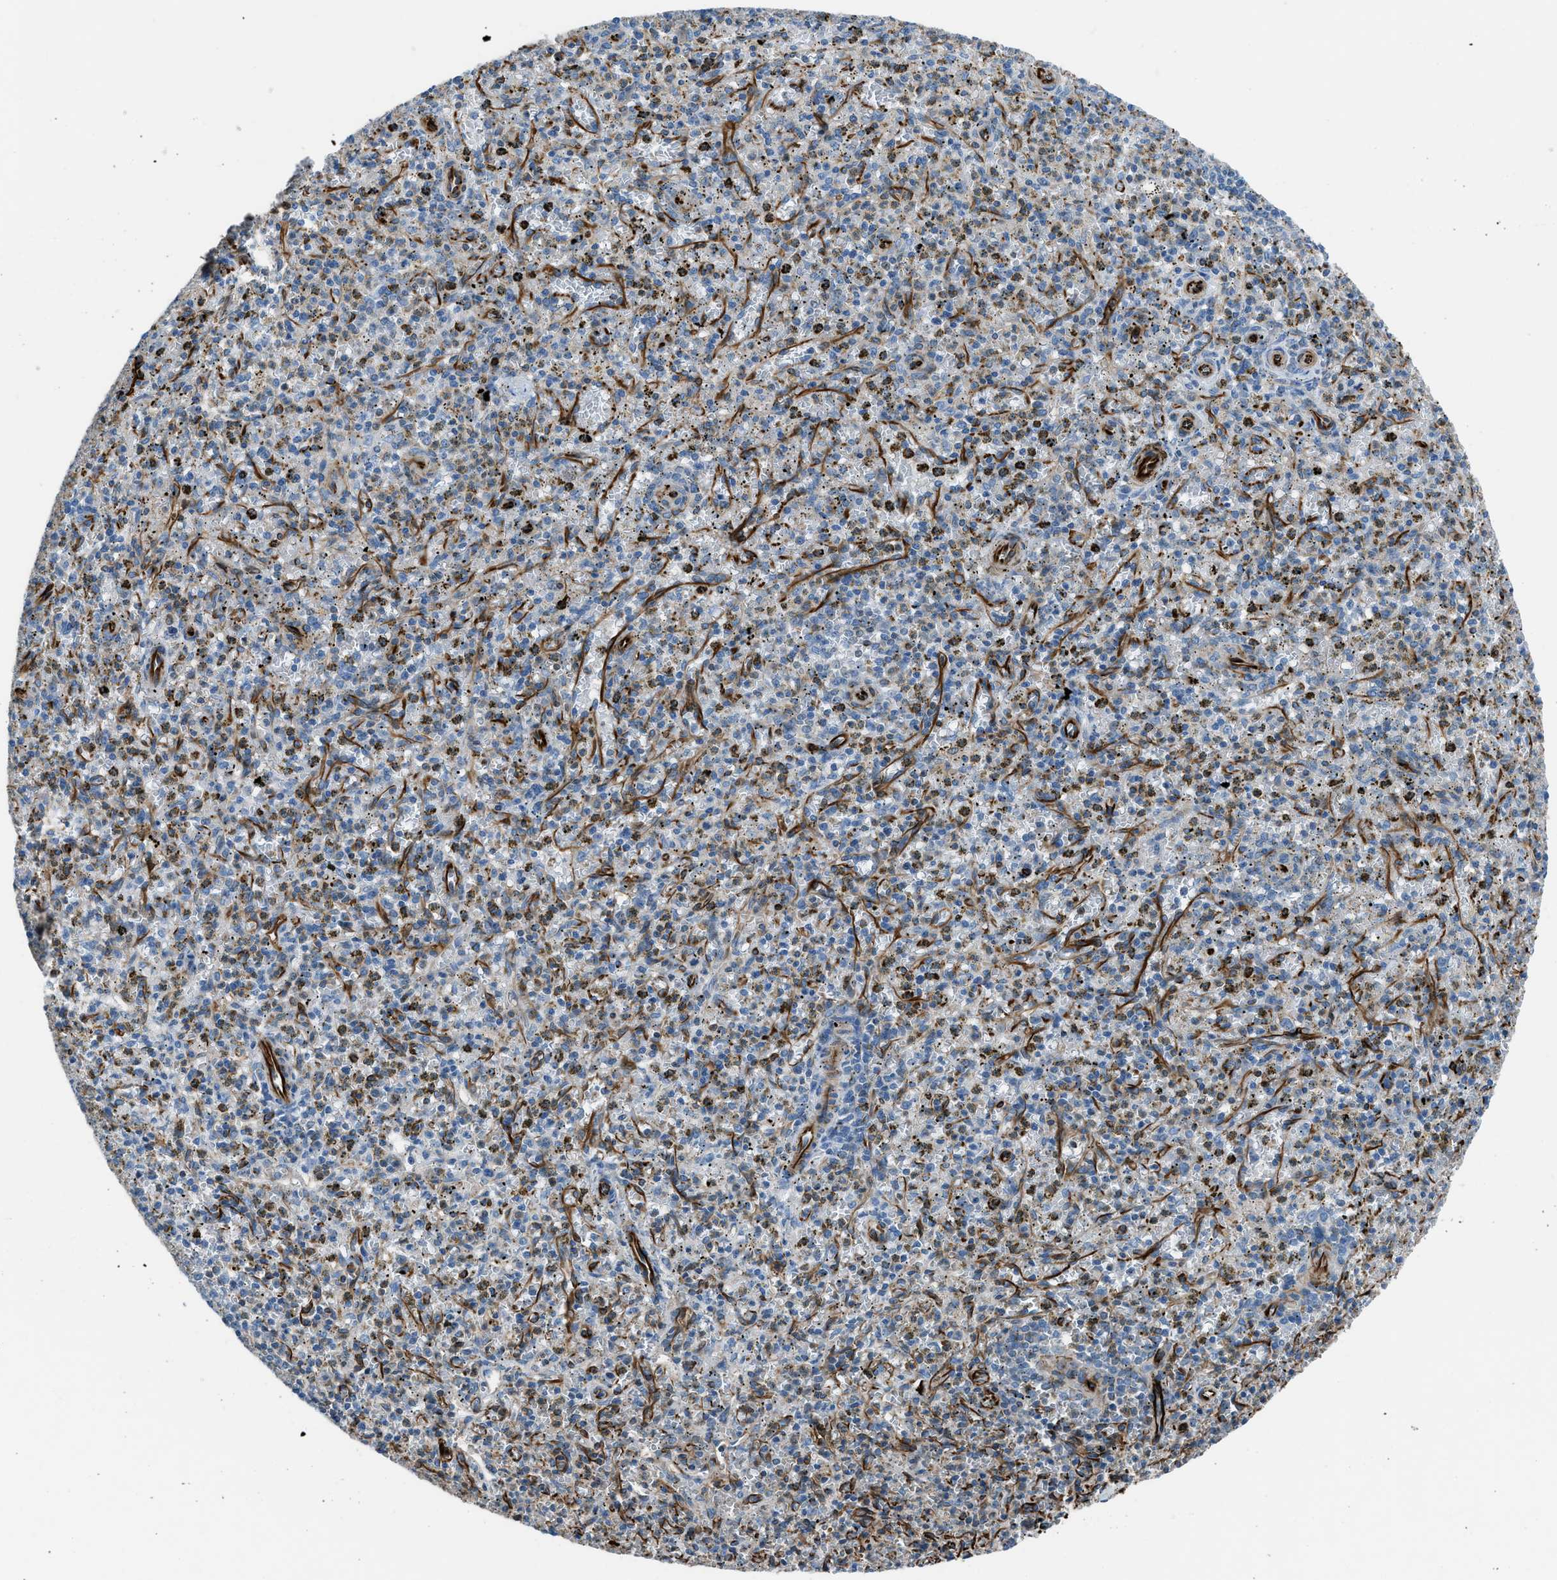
{"staining": {"intensity": "weak", "quantity": "25%-75%", "location": "cytoplasmic/membranous"}, "tissue": "spleen", "cell_type": "Cells in red pulp", "image_type": "normal", "snomed": [{"axis": "morphology", "description": "Normal tissue, NOS"}, {"axis": "topography", "description": "Spleen"}], "caption": "Brown immunohistochemical staining in normal human spleen reveals weak cytoplasmic/membranous expression in approximately 25%-75% of cells in red pulp.", "gene": "CABP7", "patient": {"sex": "male", "age": 72}}